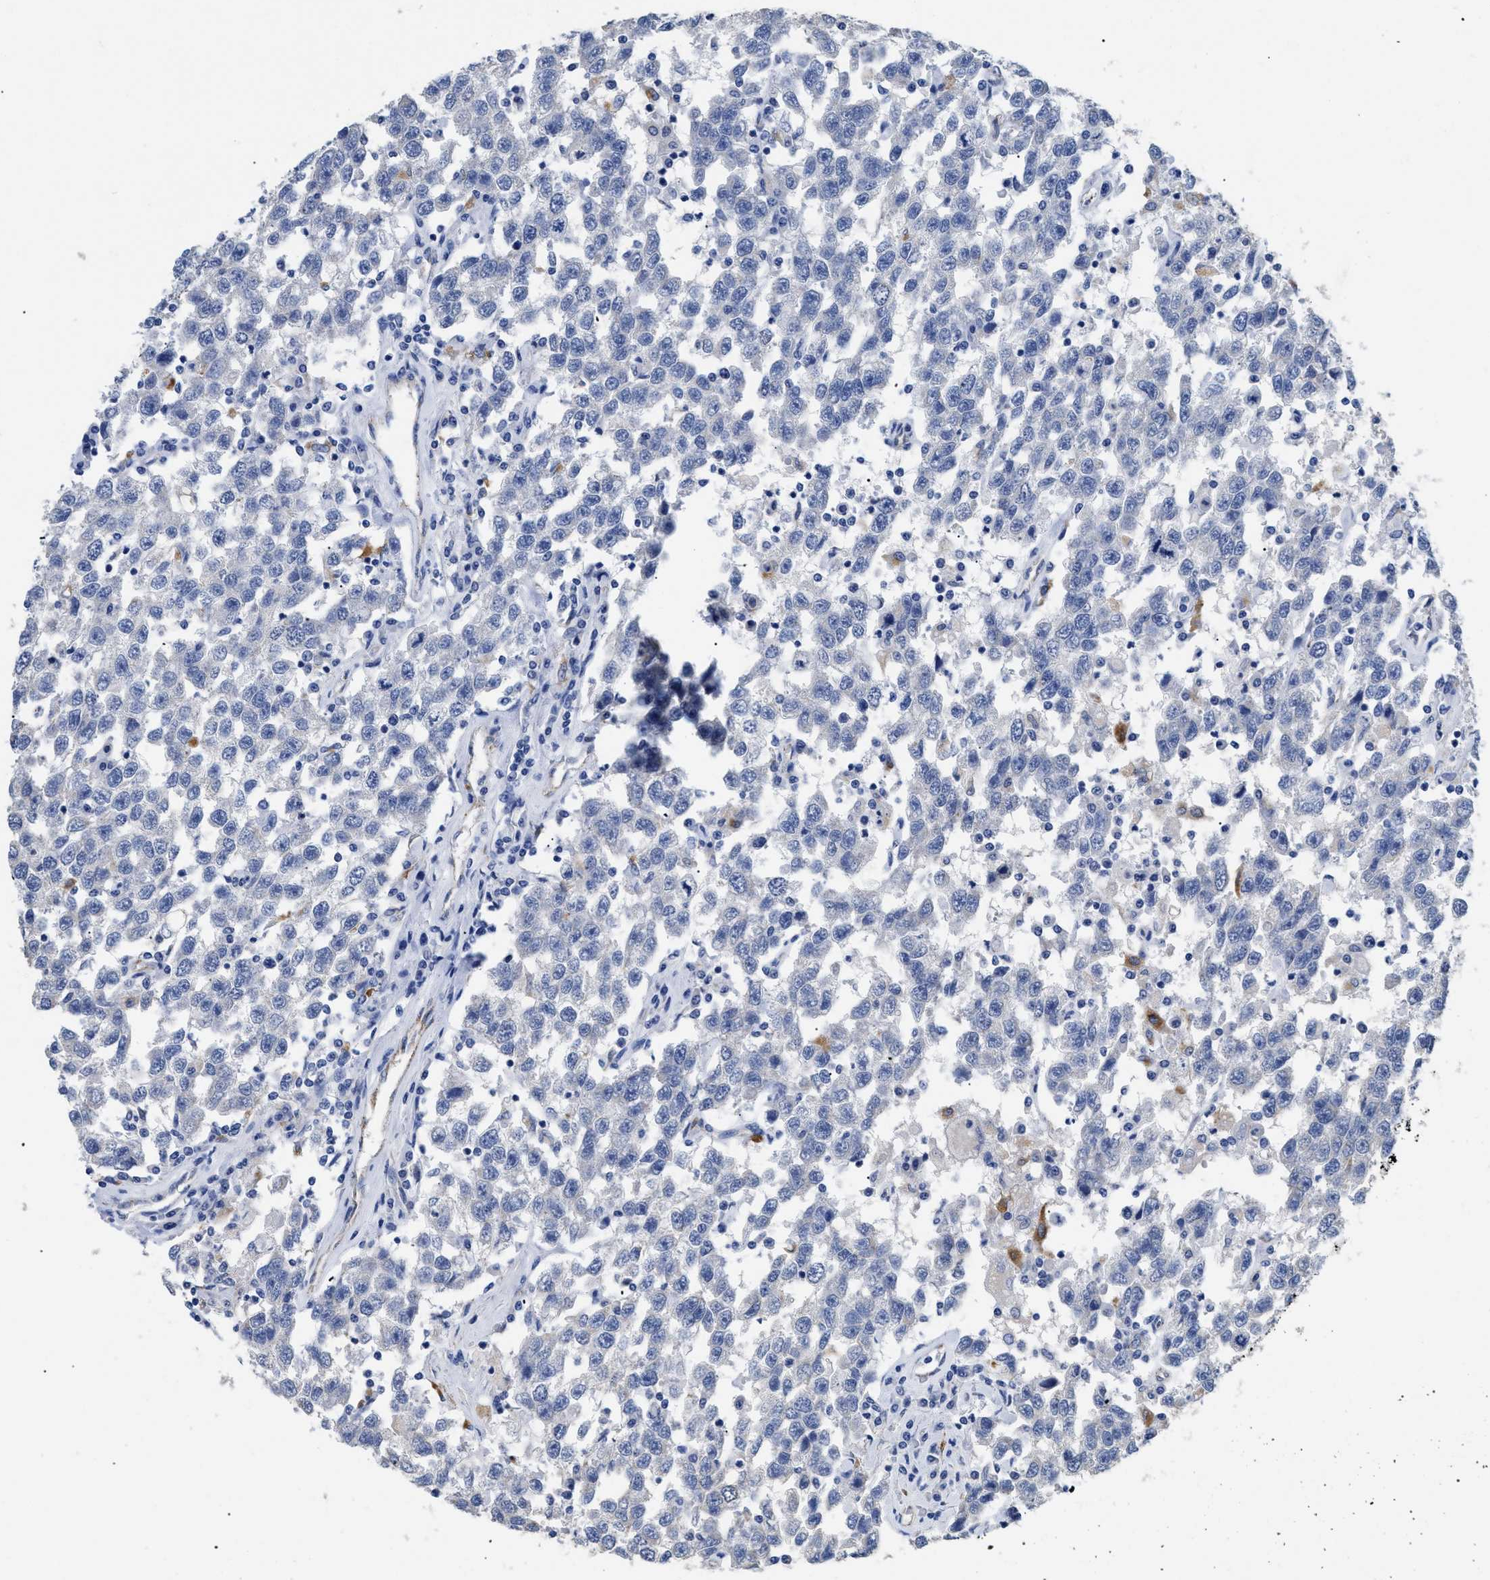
{"staining": {"intensity": "negative", "quantity": "none", "location": "none"}, "tissue": "testis cancer", "cell_type": "Tumor cells", "image_type": "cancer", "snomed": [{"axis": "morphology", "description": "Seminoma, NOS"}, {"axis": "topography", "description": "Testis"}], "caption": "Immunohistochemistry image of testis cancer (seminoma) stained for a protein (brown), which reveals no staining in tumor cells.", "gene": "APOBEC2", "patient": {"sex": "male", "age": 41}}